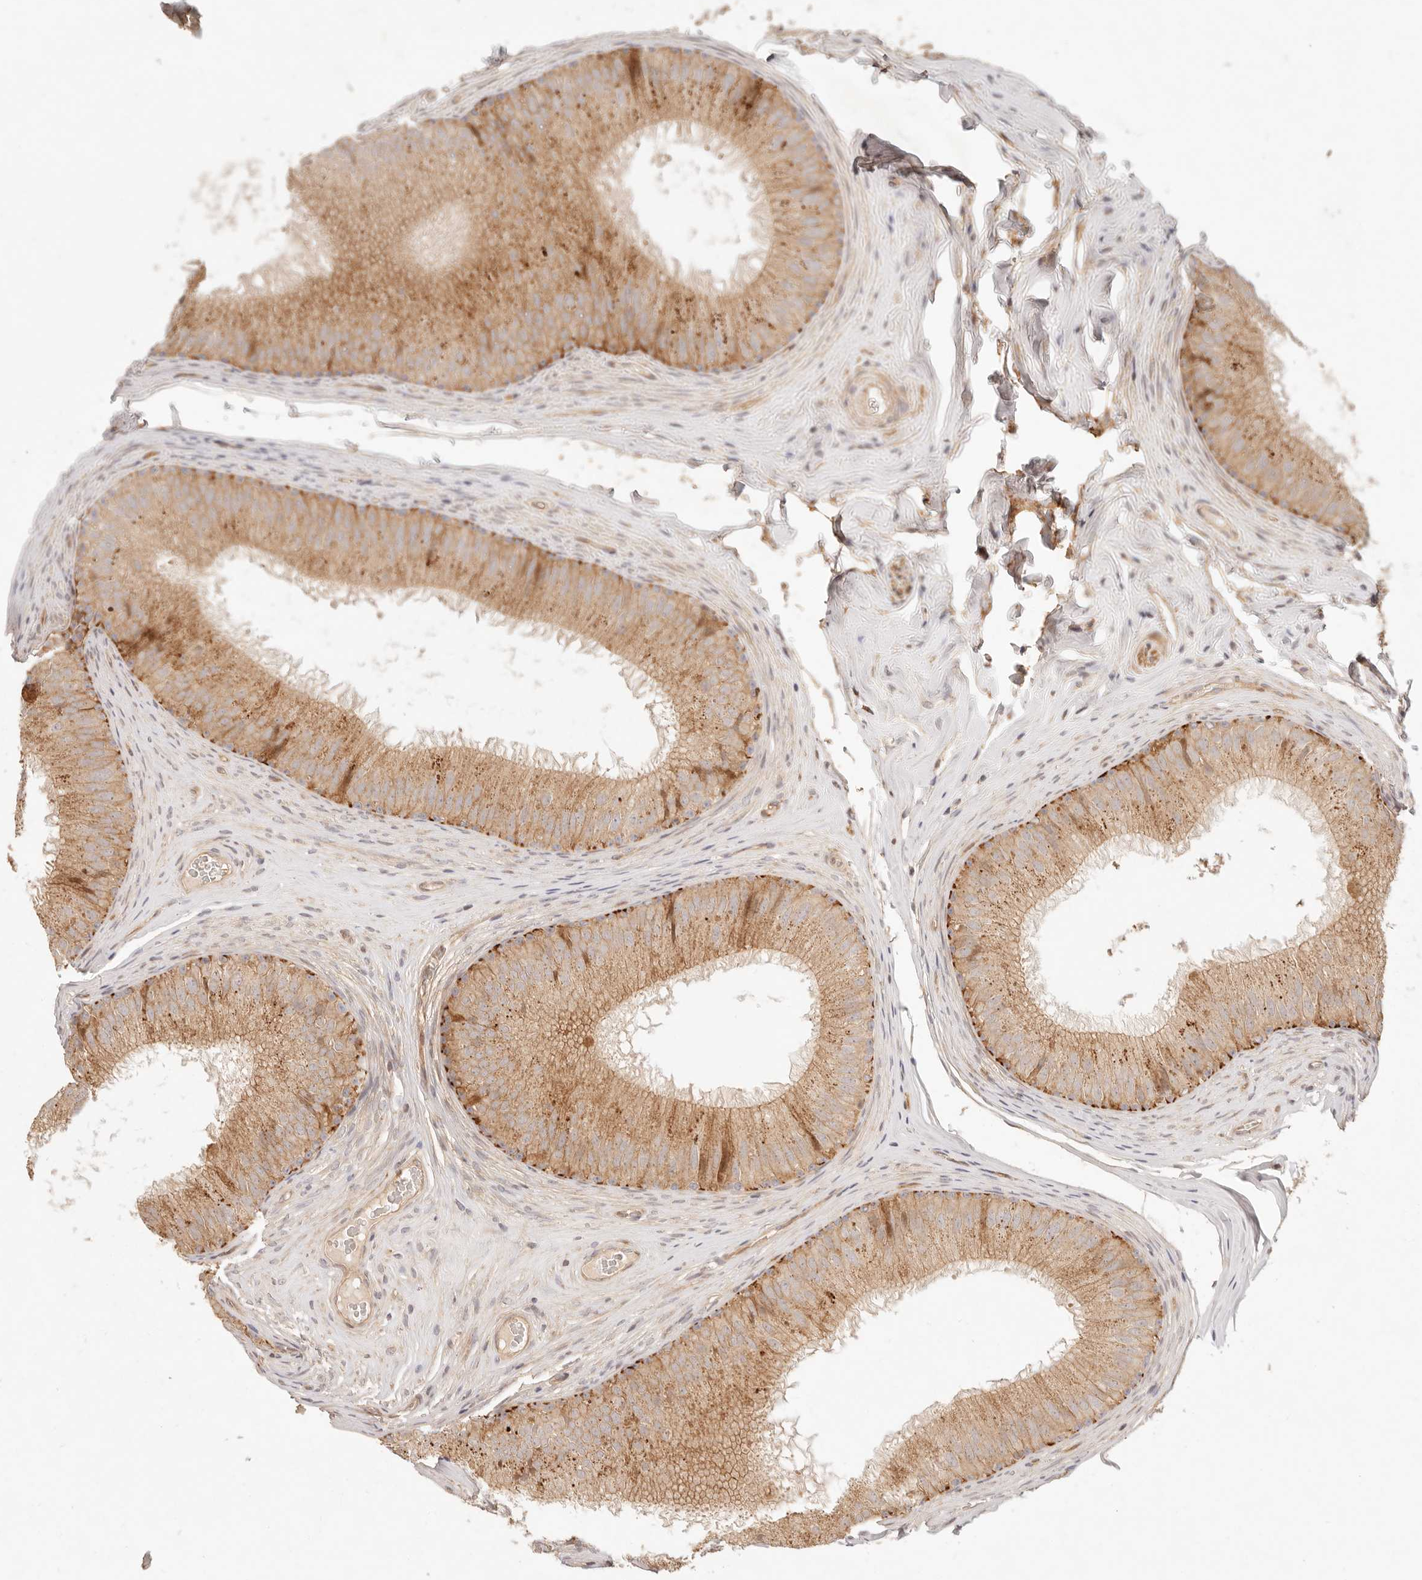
{"staining": {"intensity": "moderate", "quantity": ">75%", "location": "cytoplasmic/membranous"}, "tissue": "epididymis", "cell_type": "Glandular cells", "image_type": "normal", "snomed": [{"axis": "morphology", "description": "Normal tissue, NOS"}, {"axis": "topography", "description": "Epididymis"}], "caption": "IHC (DAB) staining of unremarkable human epididymis exhibits moderate cytoplasmic/membranous protein positivity in about >75% of glandular cells. Immunohistochemistry (ihc) stains the protein of interest in brown and the nuclei are stained blue.", "gene": "PPP1R3B", "patient": {"sex": "male", "age": 32}}